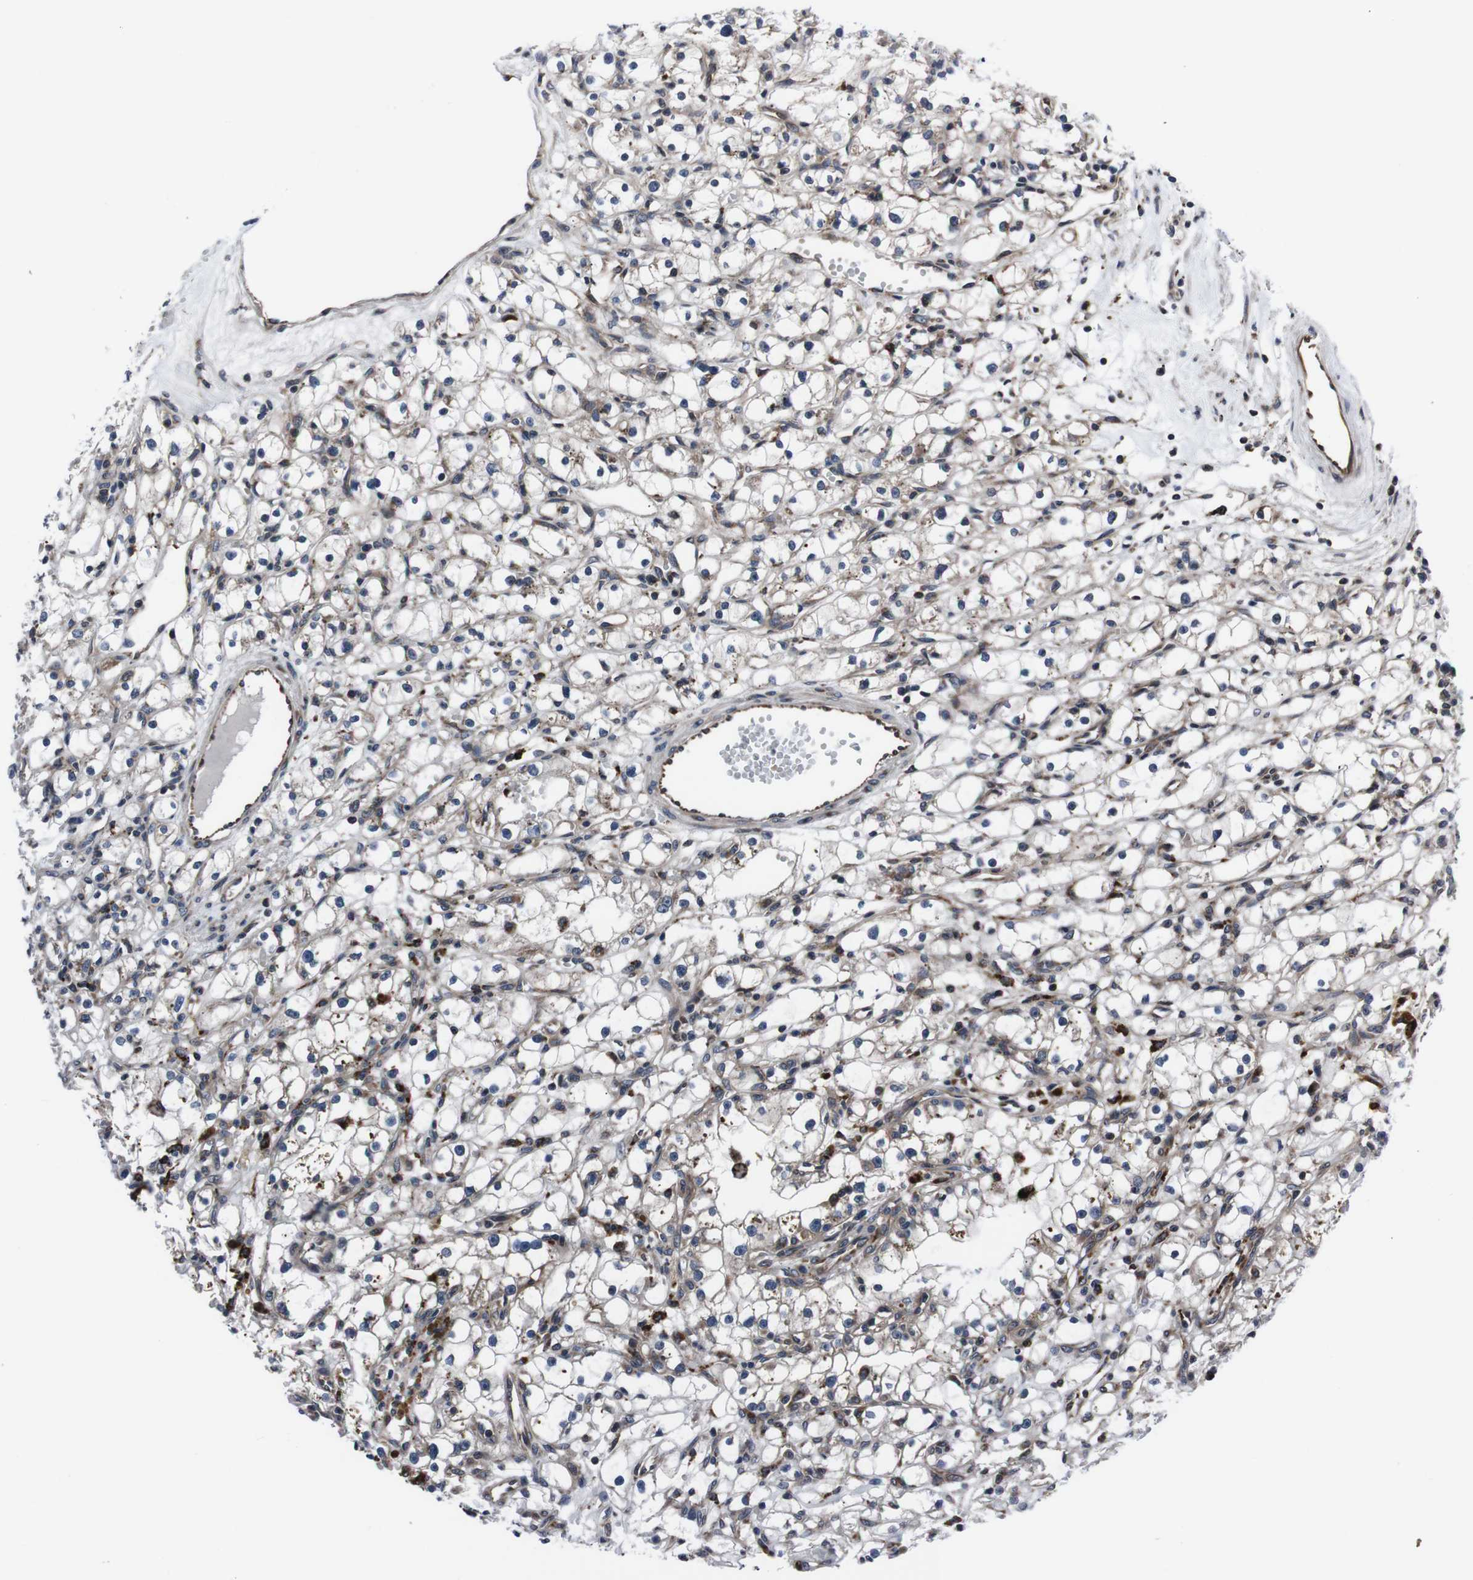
{"staining": {"intensity": "weak", "quantity": "<25%", "location": "cytoplasmic/membranous"}, "tissue": "renal cancer", "cell_type": "Tumor cells", "image_type": "cancer", "snomed": [{"axis": "morphology", "description": "Adenocarcinoma, NOS"}, {"axis": "topography", "description": "Kidney"}], "caption": "Renal cancer (adenocarcinoma) was stained to show a protein in brown. There is no significant expression in tumor cells.", "gene": "EIF4A2", "patient": {"sex": "male", "age": 56}}